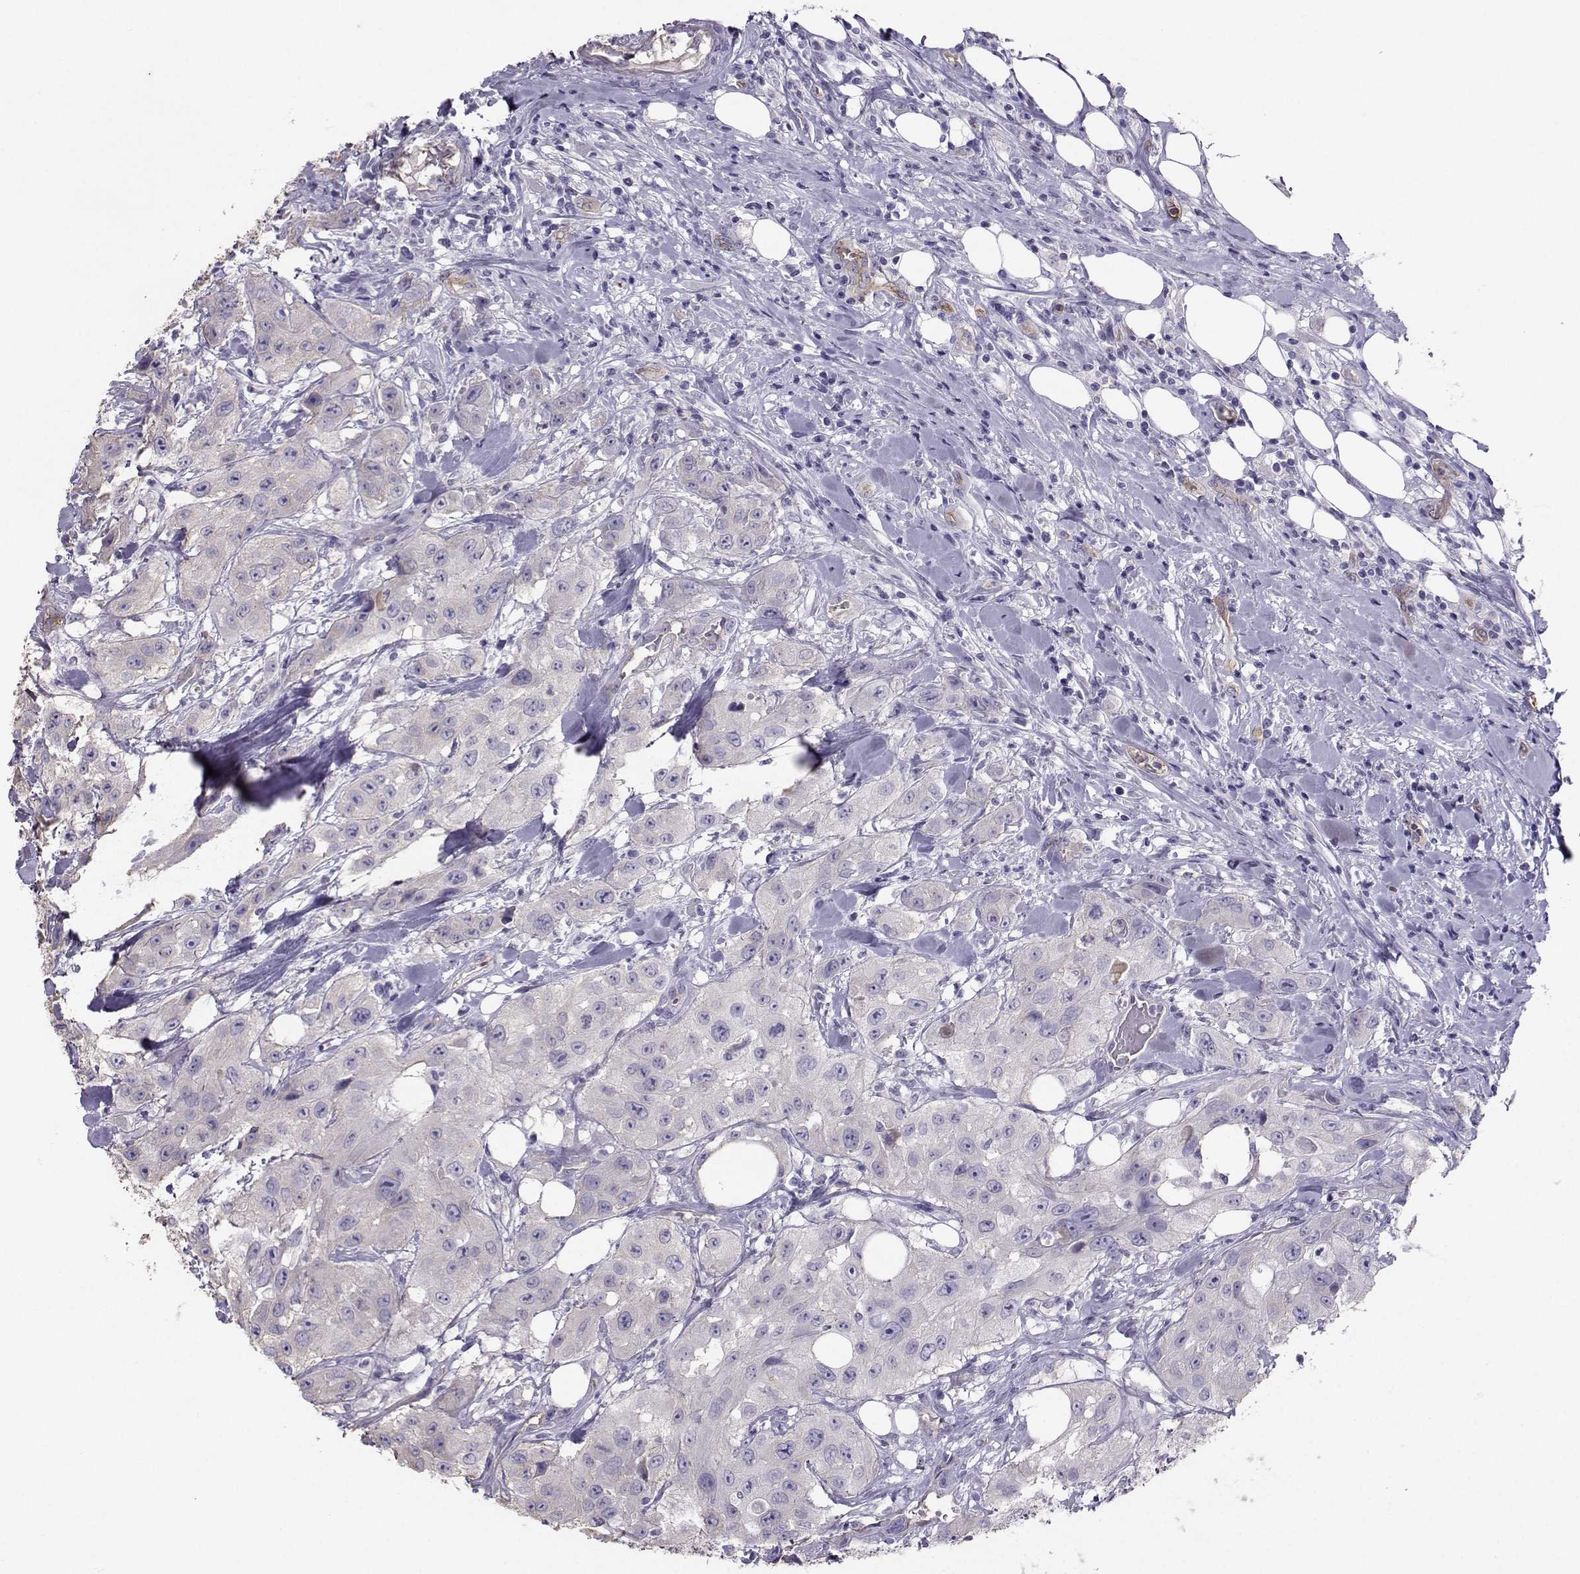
{"staining": {"intensity": "weak", "quantity": "25%-75%", "location": "cytoplasmic/membranous"}, "tissue": "urothelial cancer", "cell_type": "Tumor cells", "image_type": "cancer", "snomed": [{"axis": "morphology", "description": "Urothelial carcinoma, High grade"}, {"axis": "topography", "description": "Urinary bladder"}], "caption": "Protein expression analysis of human urothelial carcinoma (high-grade) reveals weak cytoplasmic/membranous positivity in approximately 25%-75% of tumor cells.", "gene": "CLUL1", "patient": {"sex": "male", "age": 79}}